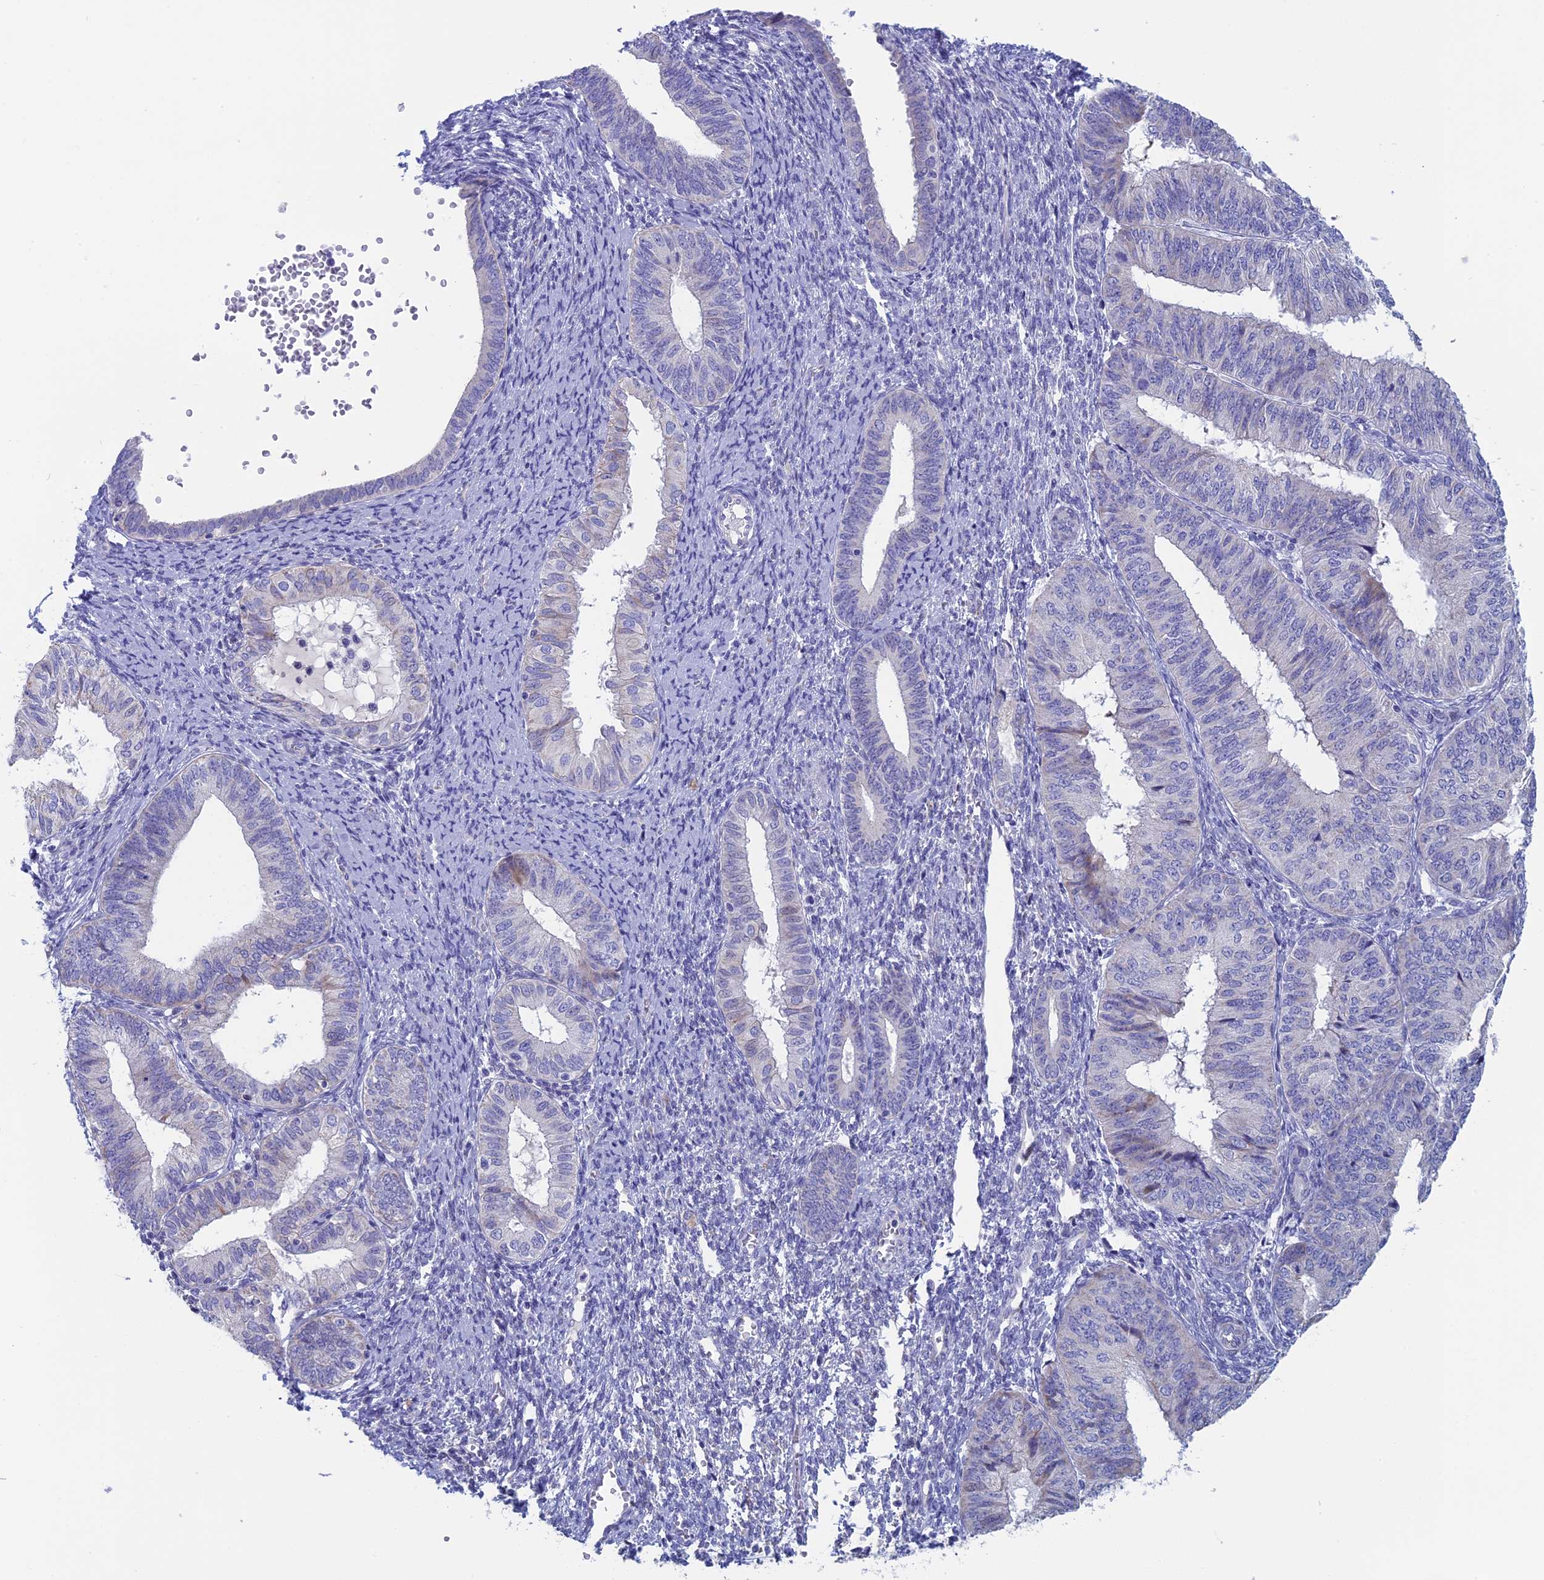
{"staining": {"intensity": "negative", "quantity": "none", "location": "none"}, "tissue": "endometrial cancer", "cell_type": "Tumor cells", "image_type": "cancer", "snomed": [{"axis": "morphology", "description": "Adenocarcinoma, NOS"}, {"axis": "topography", "description": "Endometrium"}], "caption": "This is an immunohistochemistry histopathology image of human endometrial cancer (adenocarcinoma). There is no staining in tumor cells.", "gene": "NIBAN3", "patient": {"sex": "female", "age": 58}}